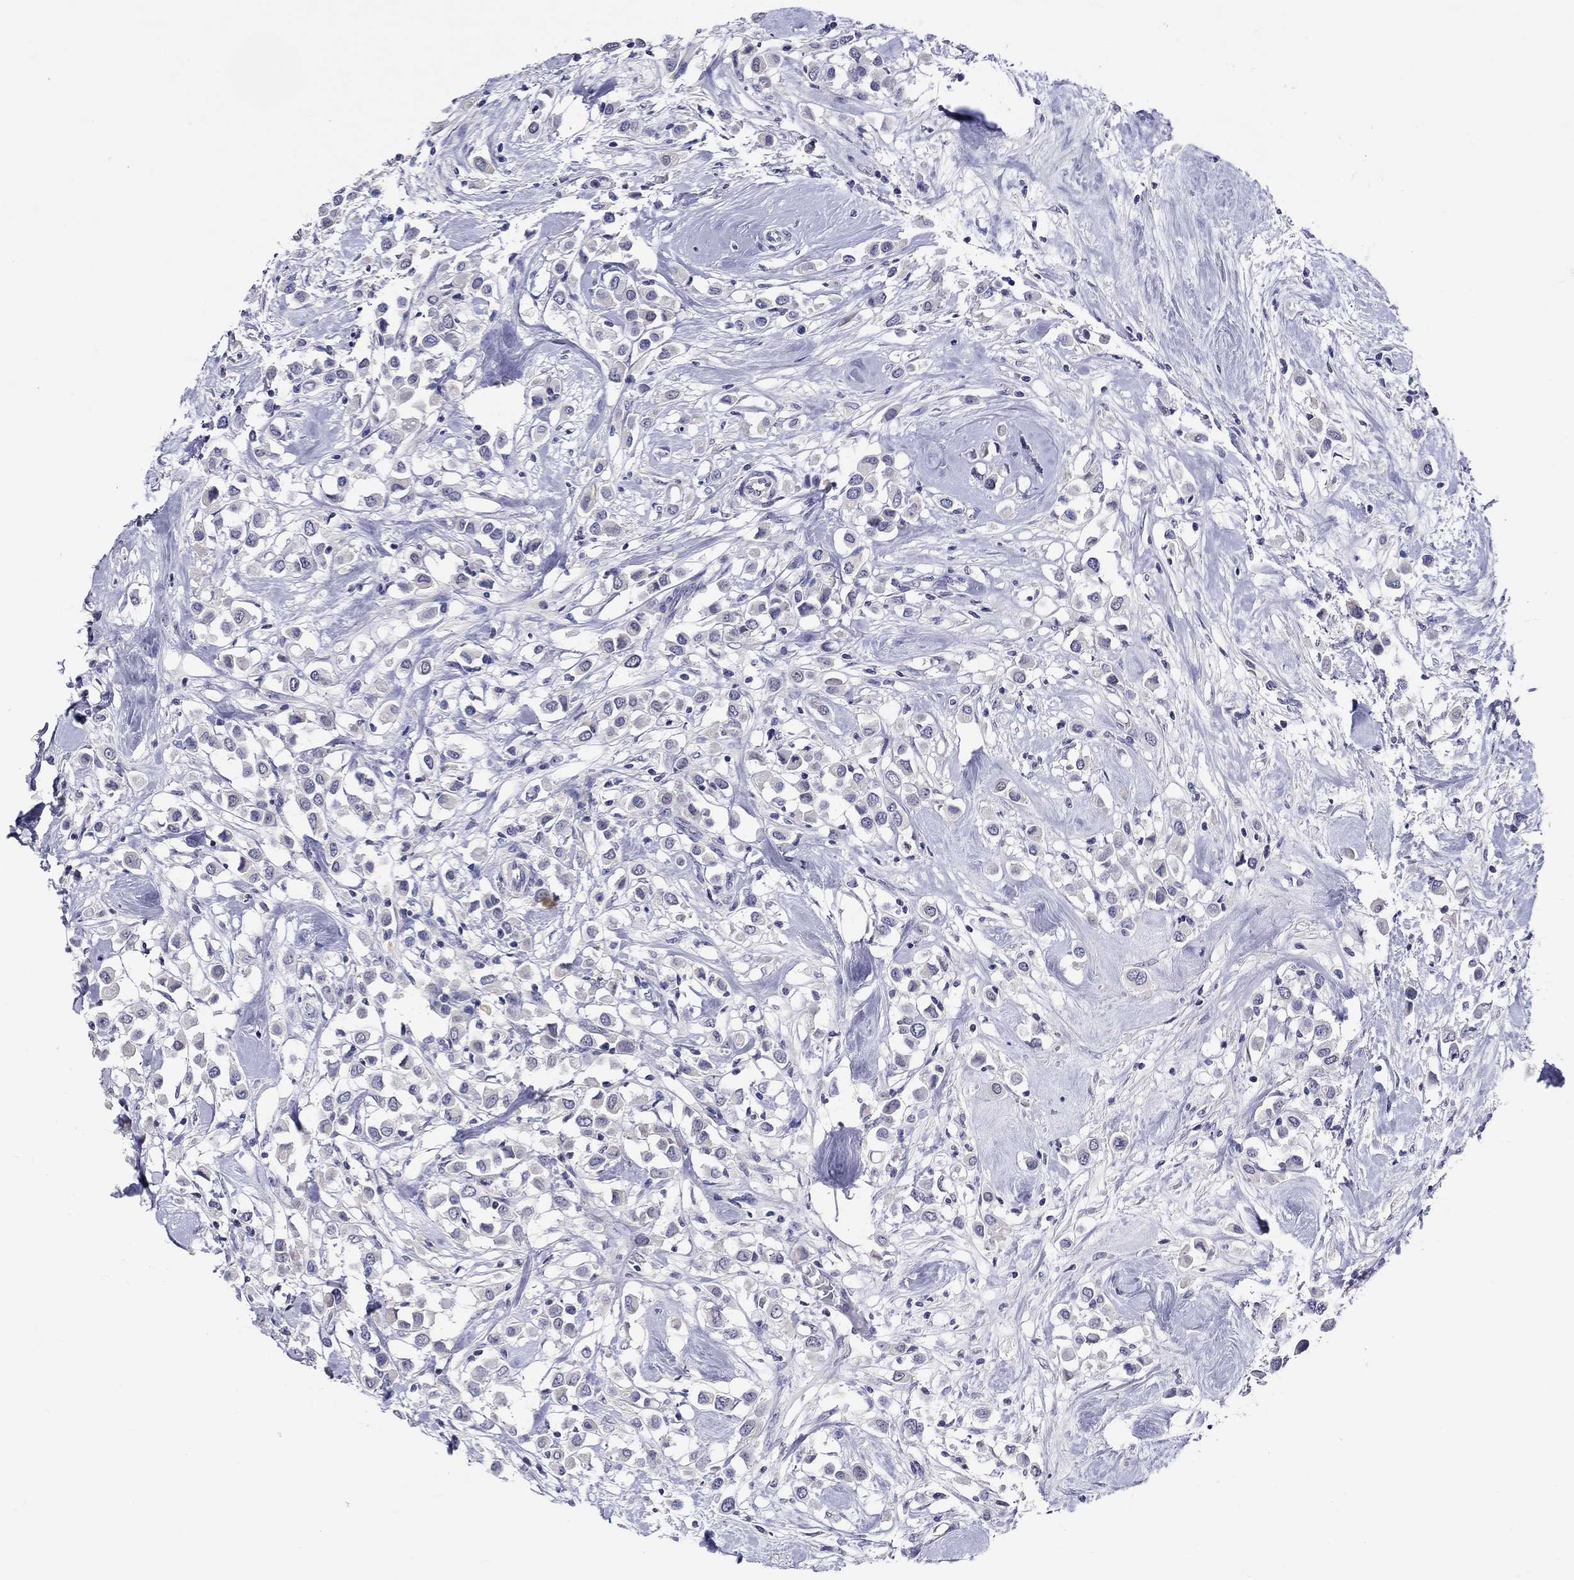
{"staining": {"intensity": "negative", "quantity": "none", "location": "none"}, "tissue": "breast cancer", "cell_type": "Tumor cells", "image_type": "cancer", "snomed": [{"axis": "morphology", "description": "Duct carcinoma"}, {"axis": "topography", "description": "Breast"}], "caption": "The micrograph demonstrates no significant staining in tumor cells of breast cancer (intraductal carcinoma).", "gene": "SLC30A3", "patient": {"sex": "female", "age": 61}}